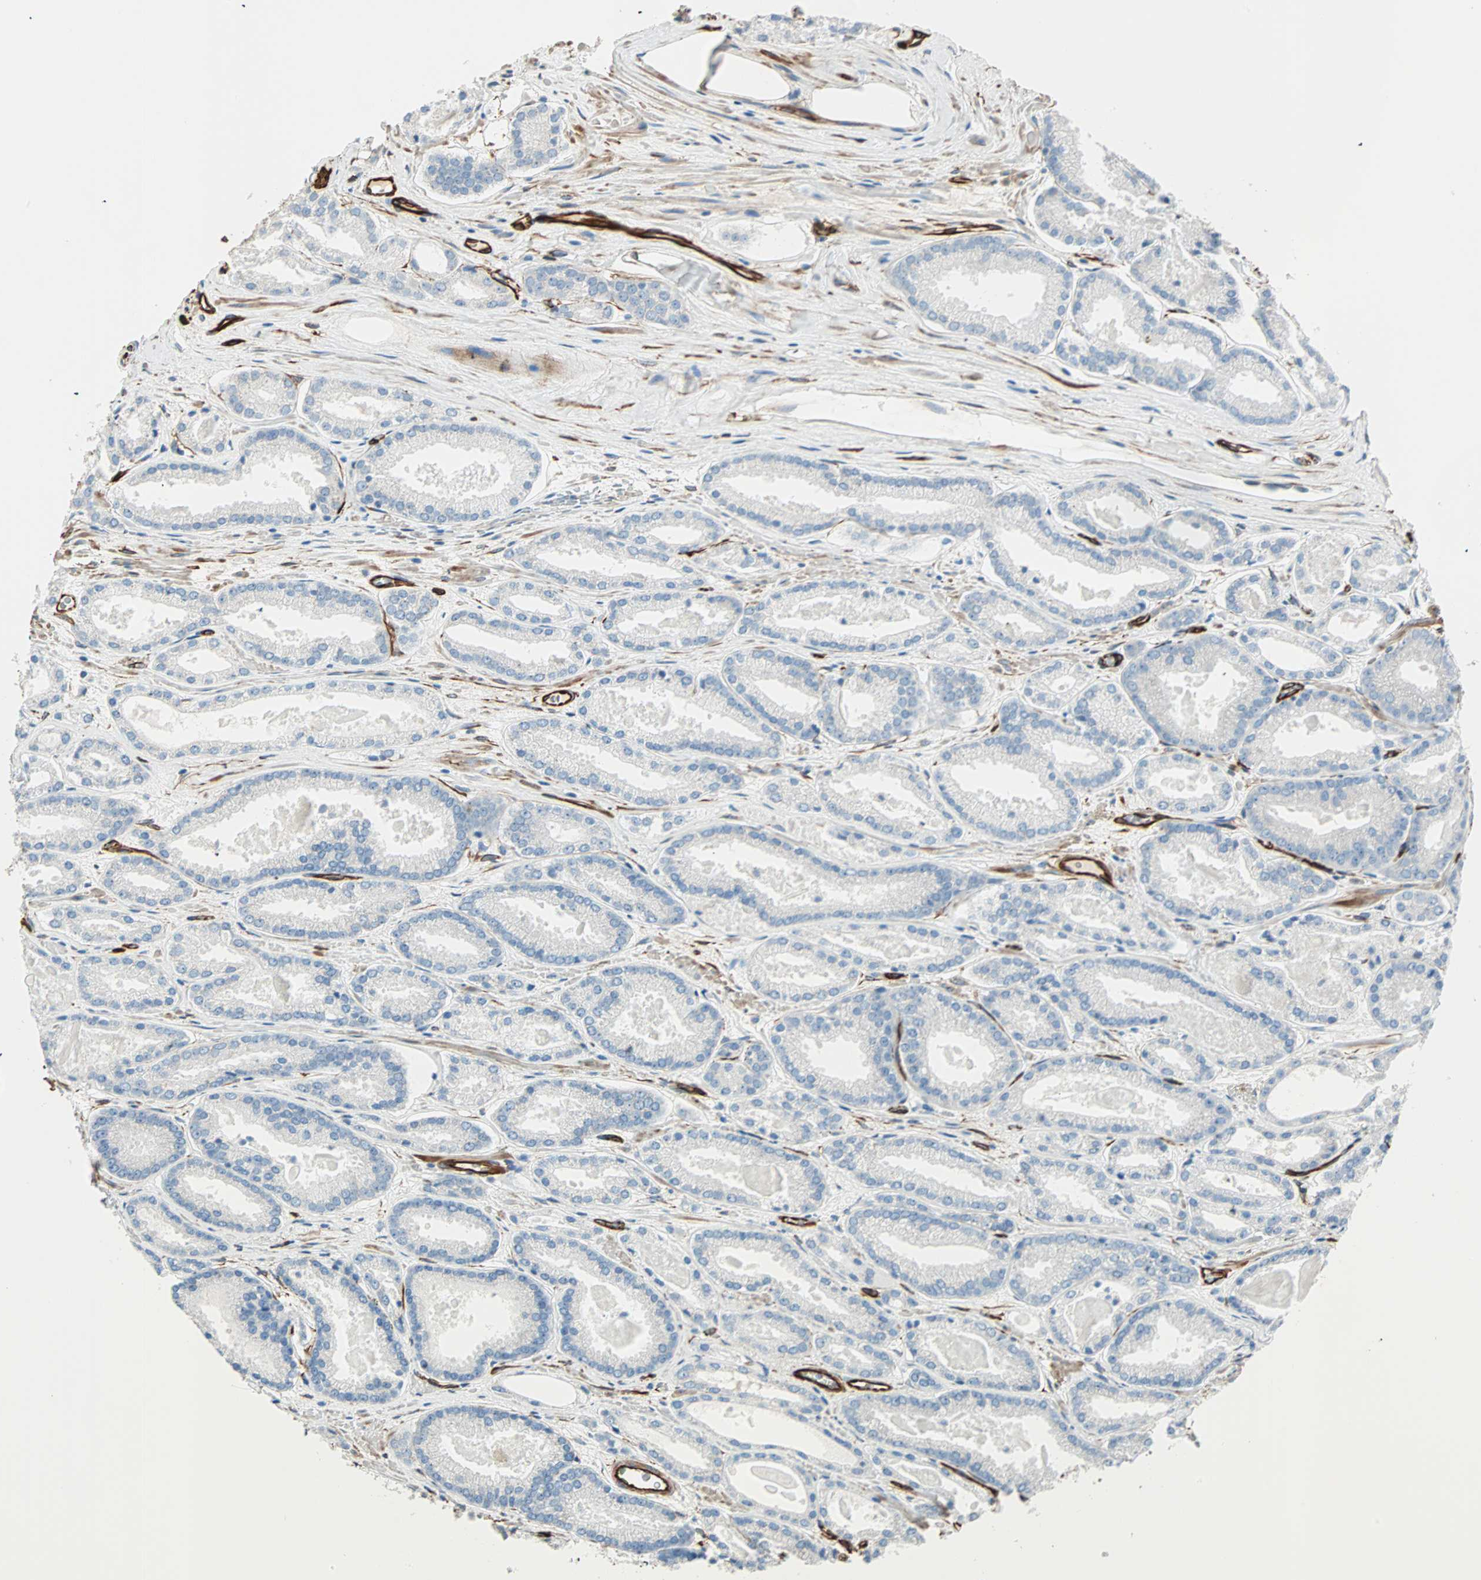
{"staining": {"intensity": "negative", "quantity": "none", "location": "none"}, "tissue": "prostate cancer", "cell_type": "Tumor cells", "image_type": "cancer", "snomed": [{"axis": "morphology", "description": "Adenocarcinoma, Low grade"}, {"axis": "topography", "description": "Prostate"}], "caption": "Tumor cells are negative for brown protein staining in low-grade adenocarcinoma (prostate).", "gene": "NES", "patient": {"sex": "male", "age": 59}}